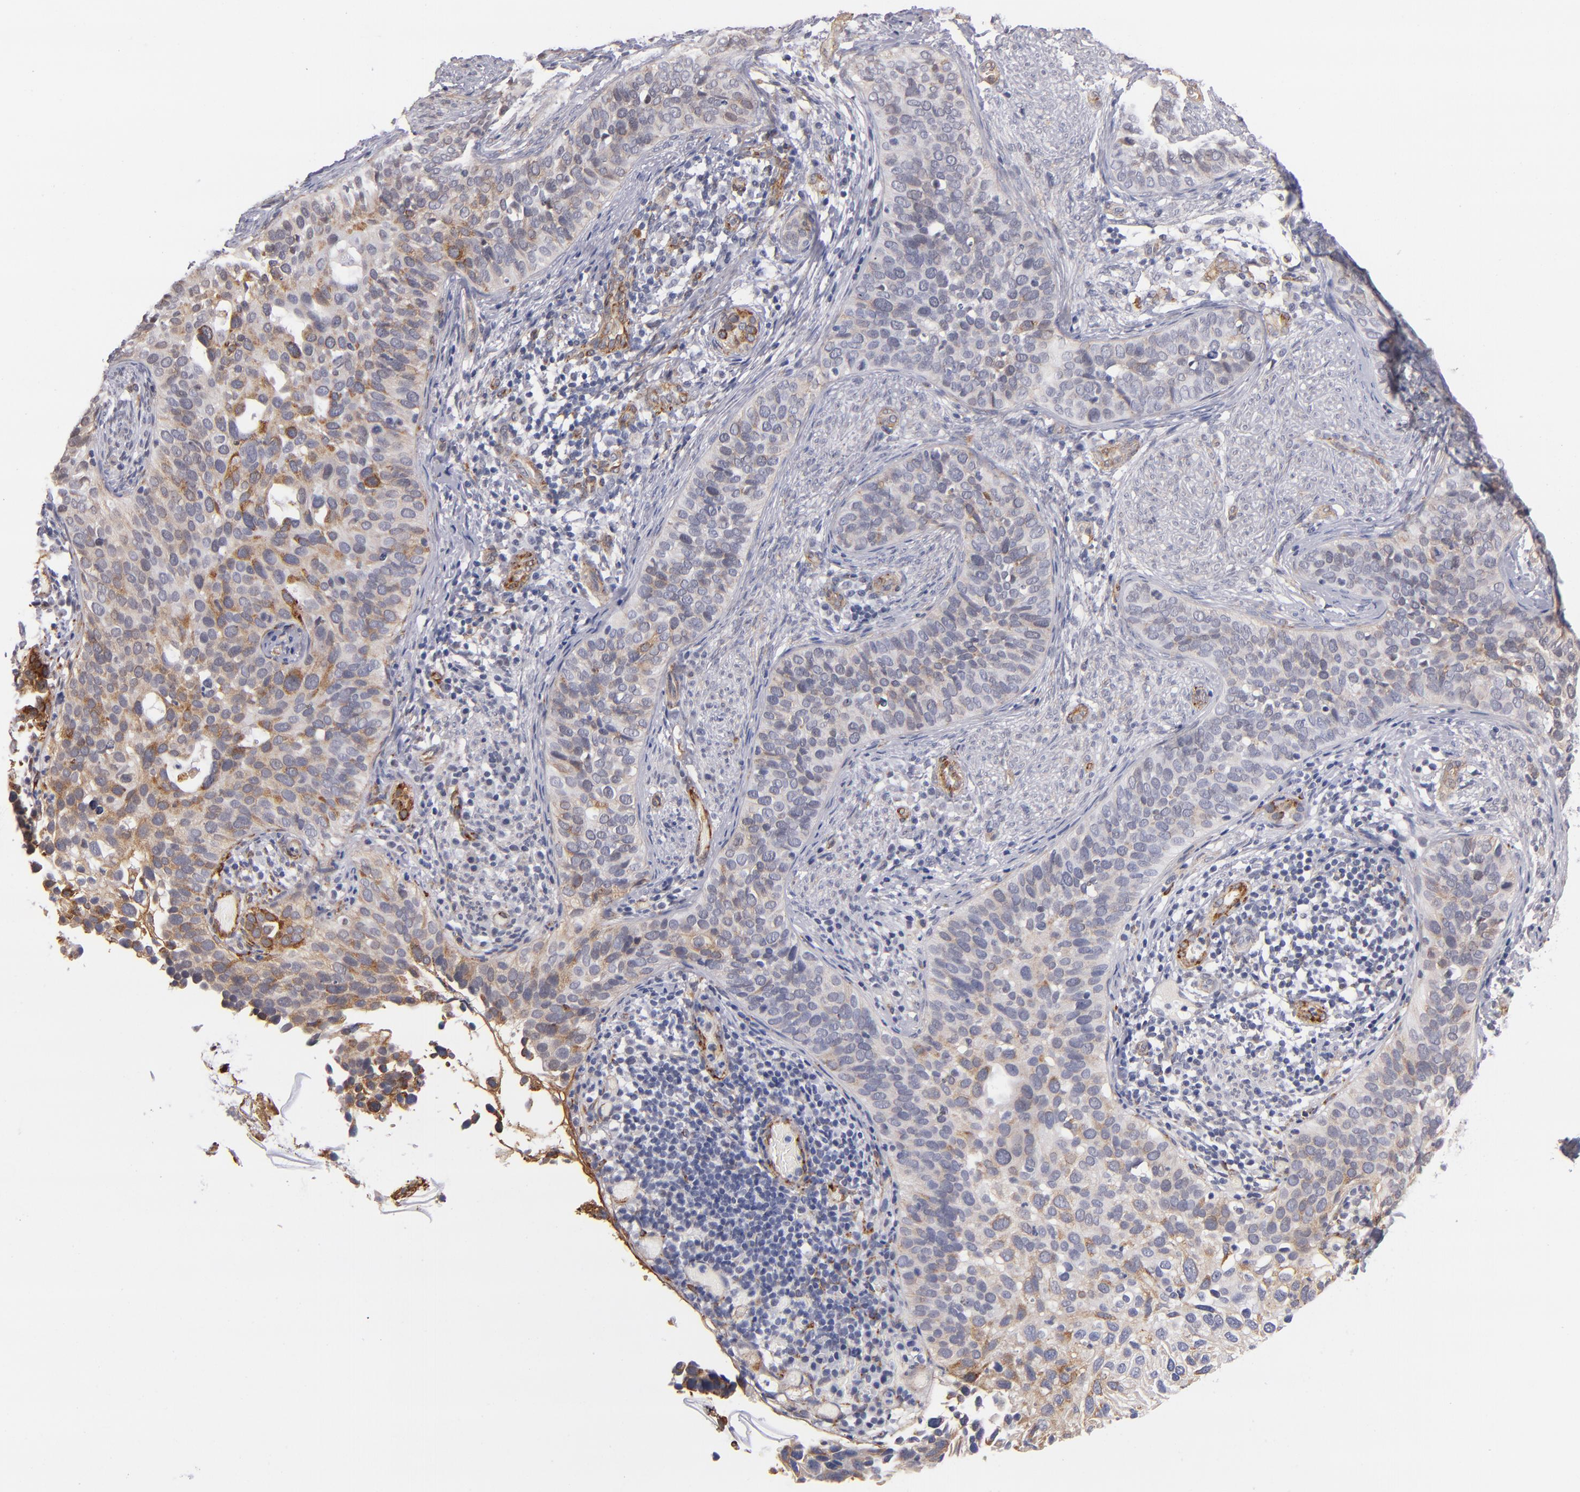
{"staining": {"intensity": "weak", "quantity": "<25%", "location": "cytoplasmic/membranous"}, "tissue": "cervical cancer", "cell_type": "Tumor cells", "image_type": "cancer", "snomed": [{"axis": "morphology", "description": "Squamous cell carcinoma, NOS"}, {"axis": "topography", "description": "Cervix"}], "caption": "Tumor cells show no significant protein expression in squamous cell carcinoma (cervical). Brightfield microscopy of IHC stained with DAB (brown) and hematoxylin (blue), captured at high magnification.", "gene": "LAMC1", "patient": {"sex": "female", "age": 31}}